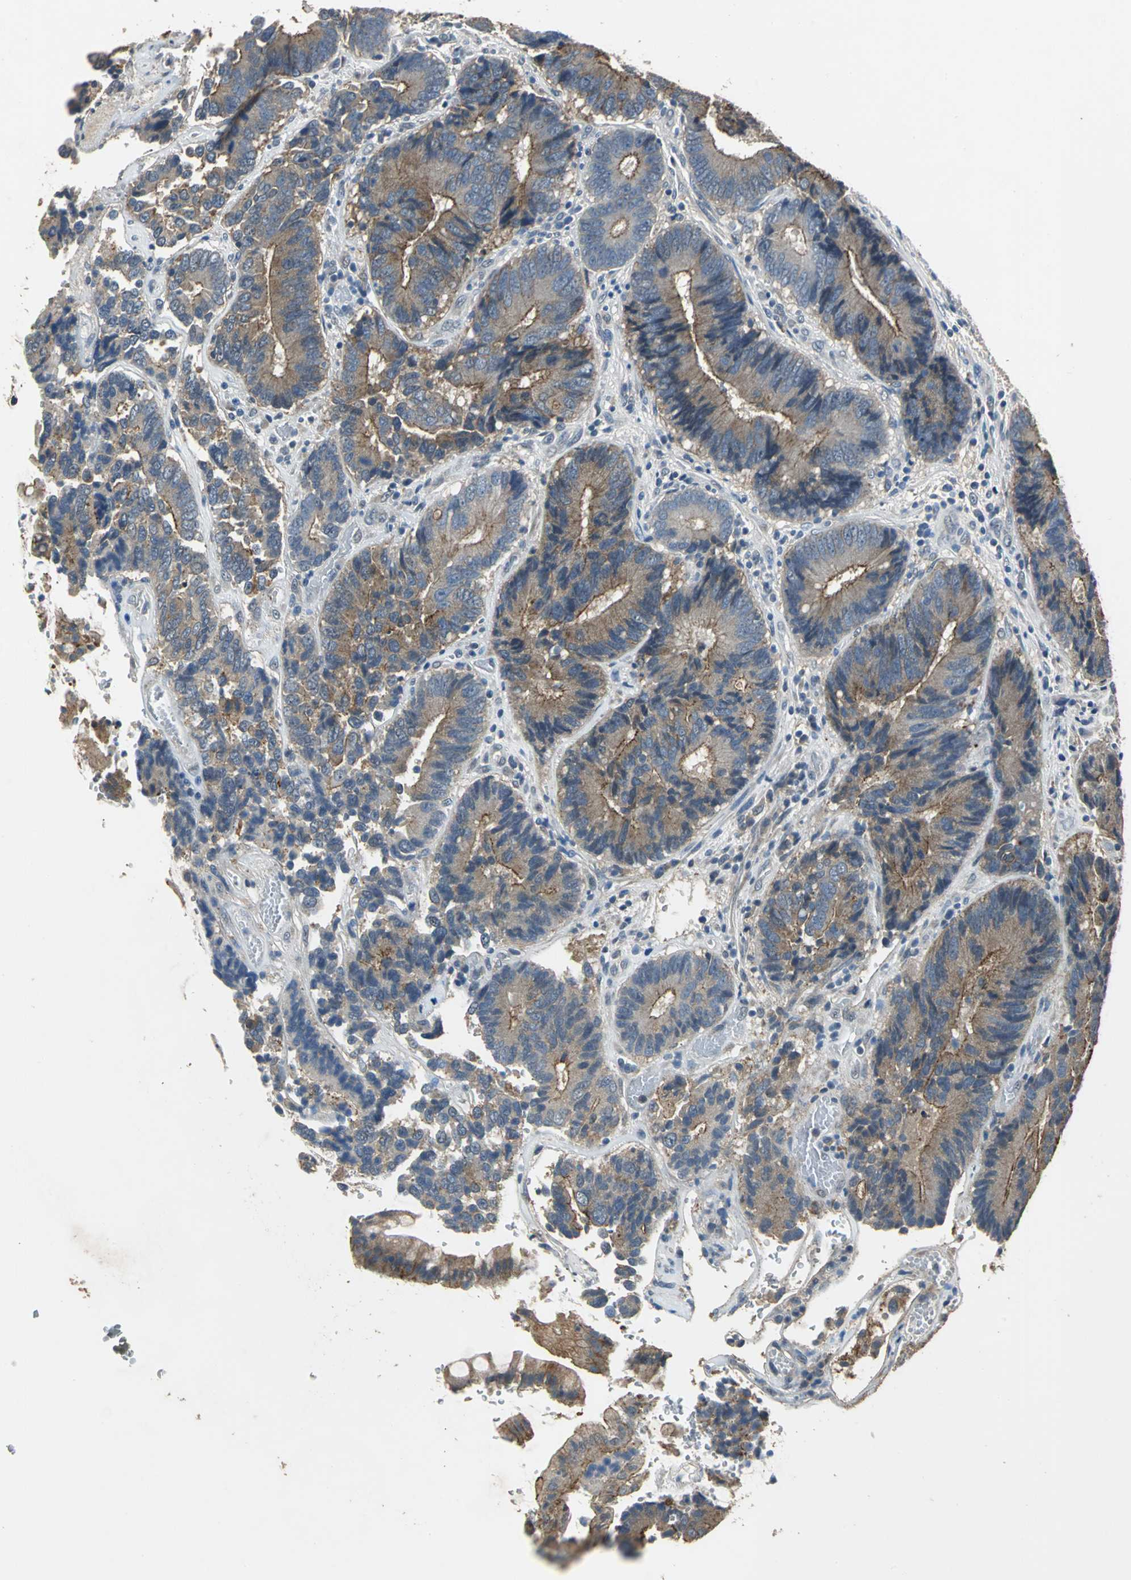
{"staining": {"intensity": "moderate", "quantity": ">75%", "location": "cytoplasmic/membranous"}, "tissue": "colorectal cancer", "cell_type": "Tumor cells", "image_type": "cancer", "snomed": [{"axis": "morphology", "description": "Adenocarcinoma, NOS"}, {"axis": "topography", "description": "Colon"}], "caption": "Brown immunohistochemical staining in adenocarcinoma (colorectal) demonstrates moderate cytoplasmic/membranous expression in about >75% of tumor cells.", "gene": "OCLN", "patient": {"sex": "female", "age": 78}}